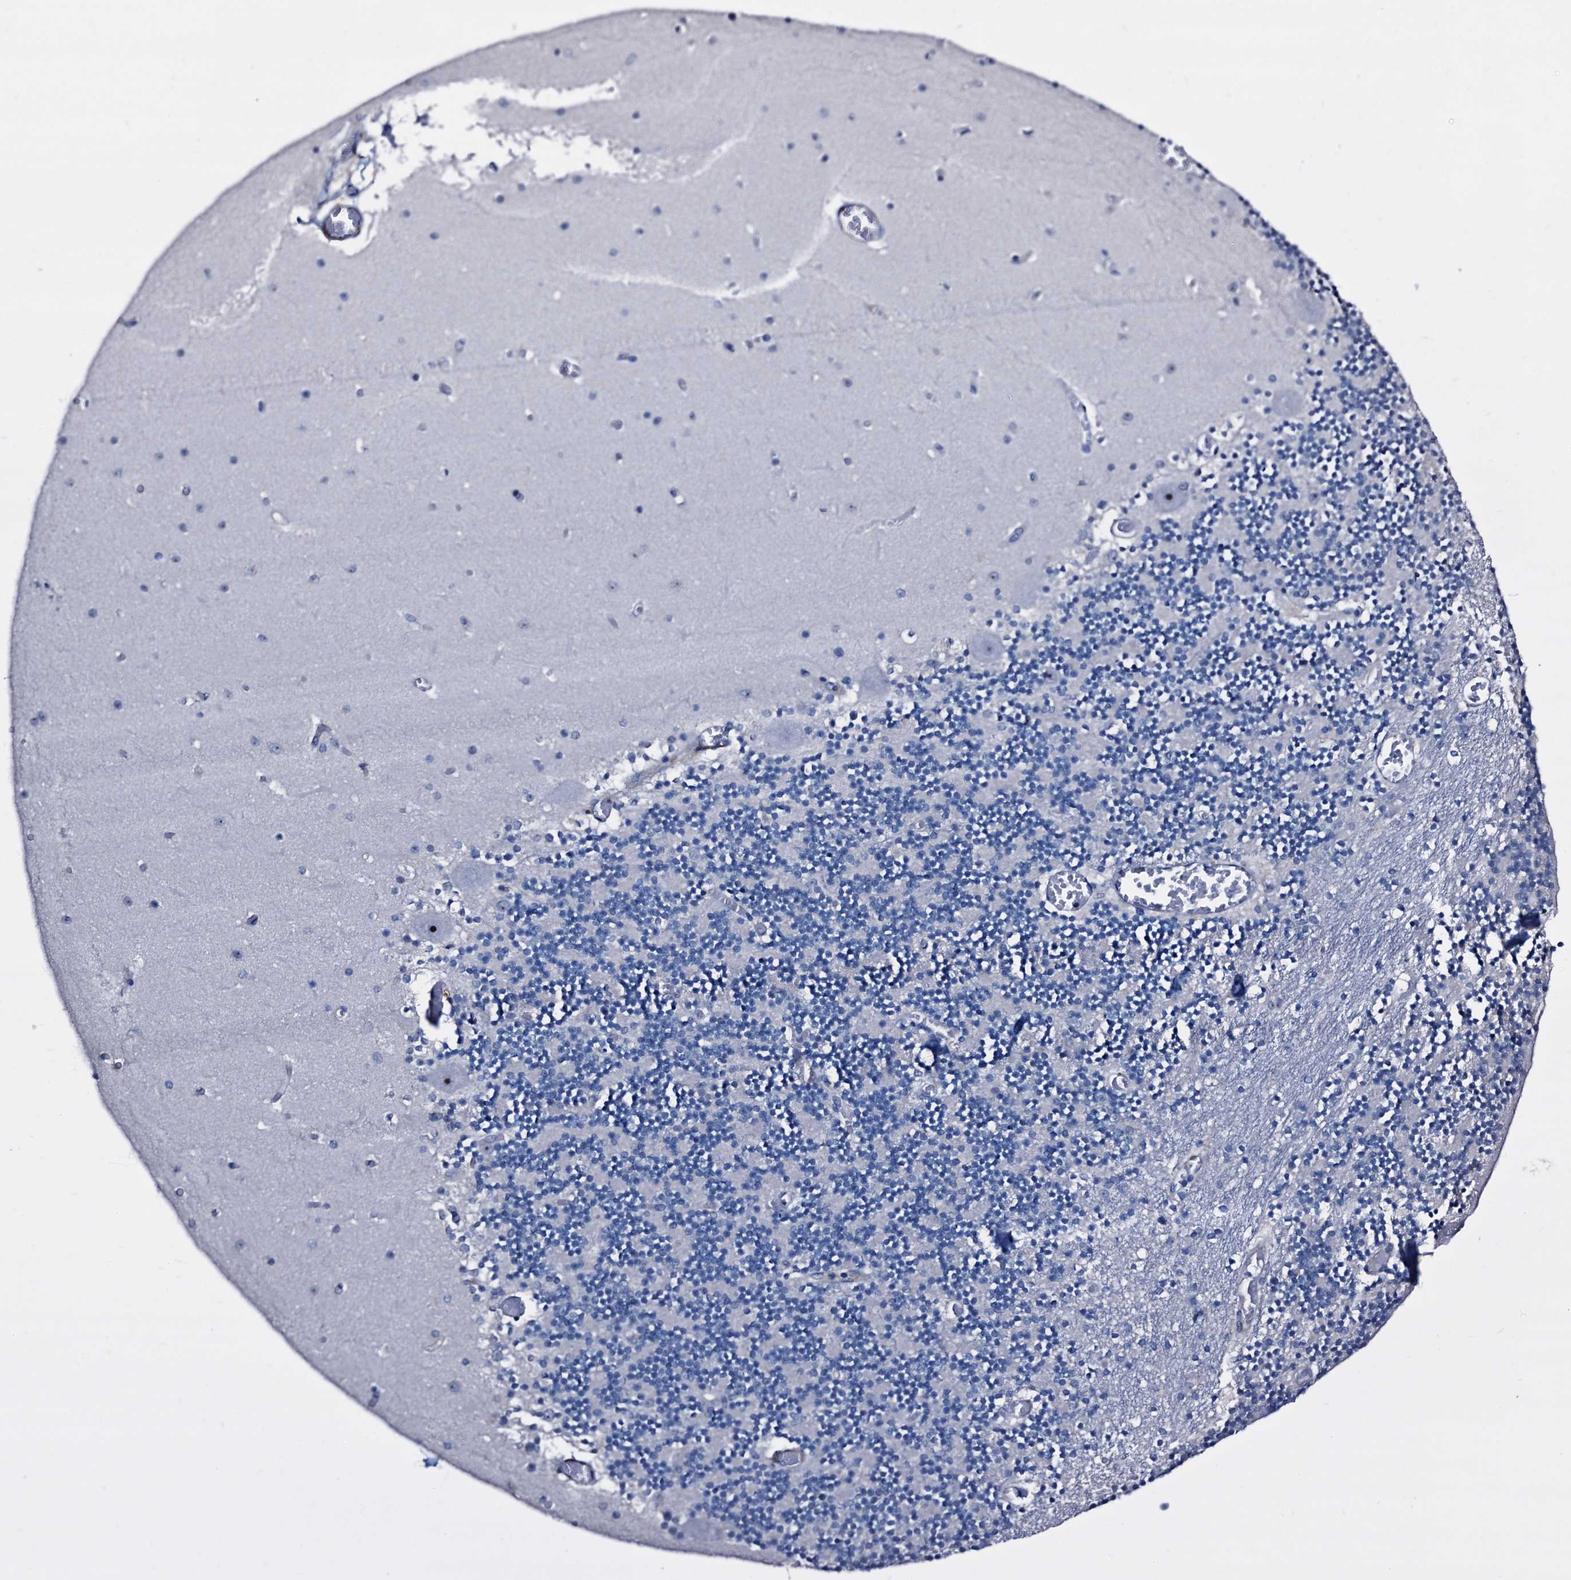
{"staining": {"intensity": "negative", "quantity": "none", "location": "none"}, "tissue": "cerebellum", "cell_type": "Cells in granular layer", "image_type": "normal", "snomed": [{"axis": "morphology", "description": "Normal tissue, NOS"}, {"axis": "topography", "description": "Cerebellum"}], "caption": "Human cerebellum stained for a protein using immunohistochemistry exhibits no positivity in cells in granular layer.", "gene": "EMG1", "patient": {"sex": "female", "age": 28}}